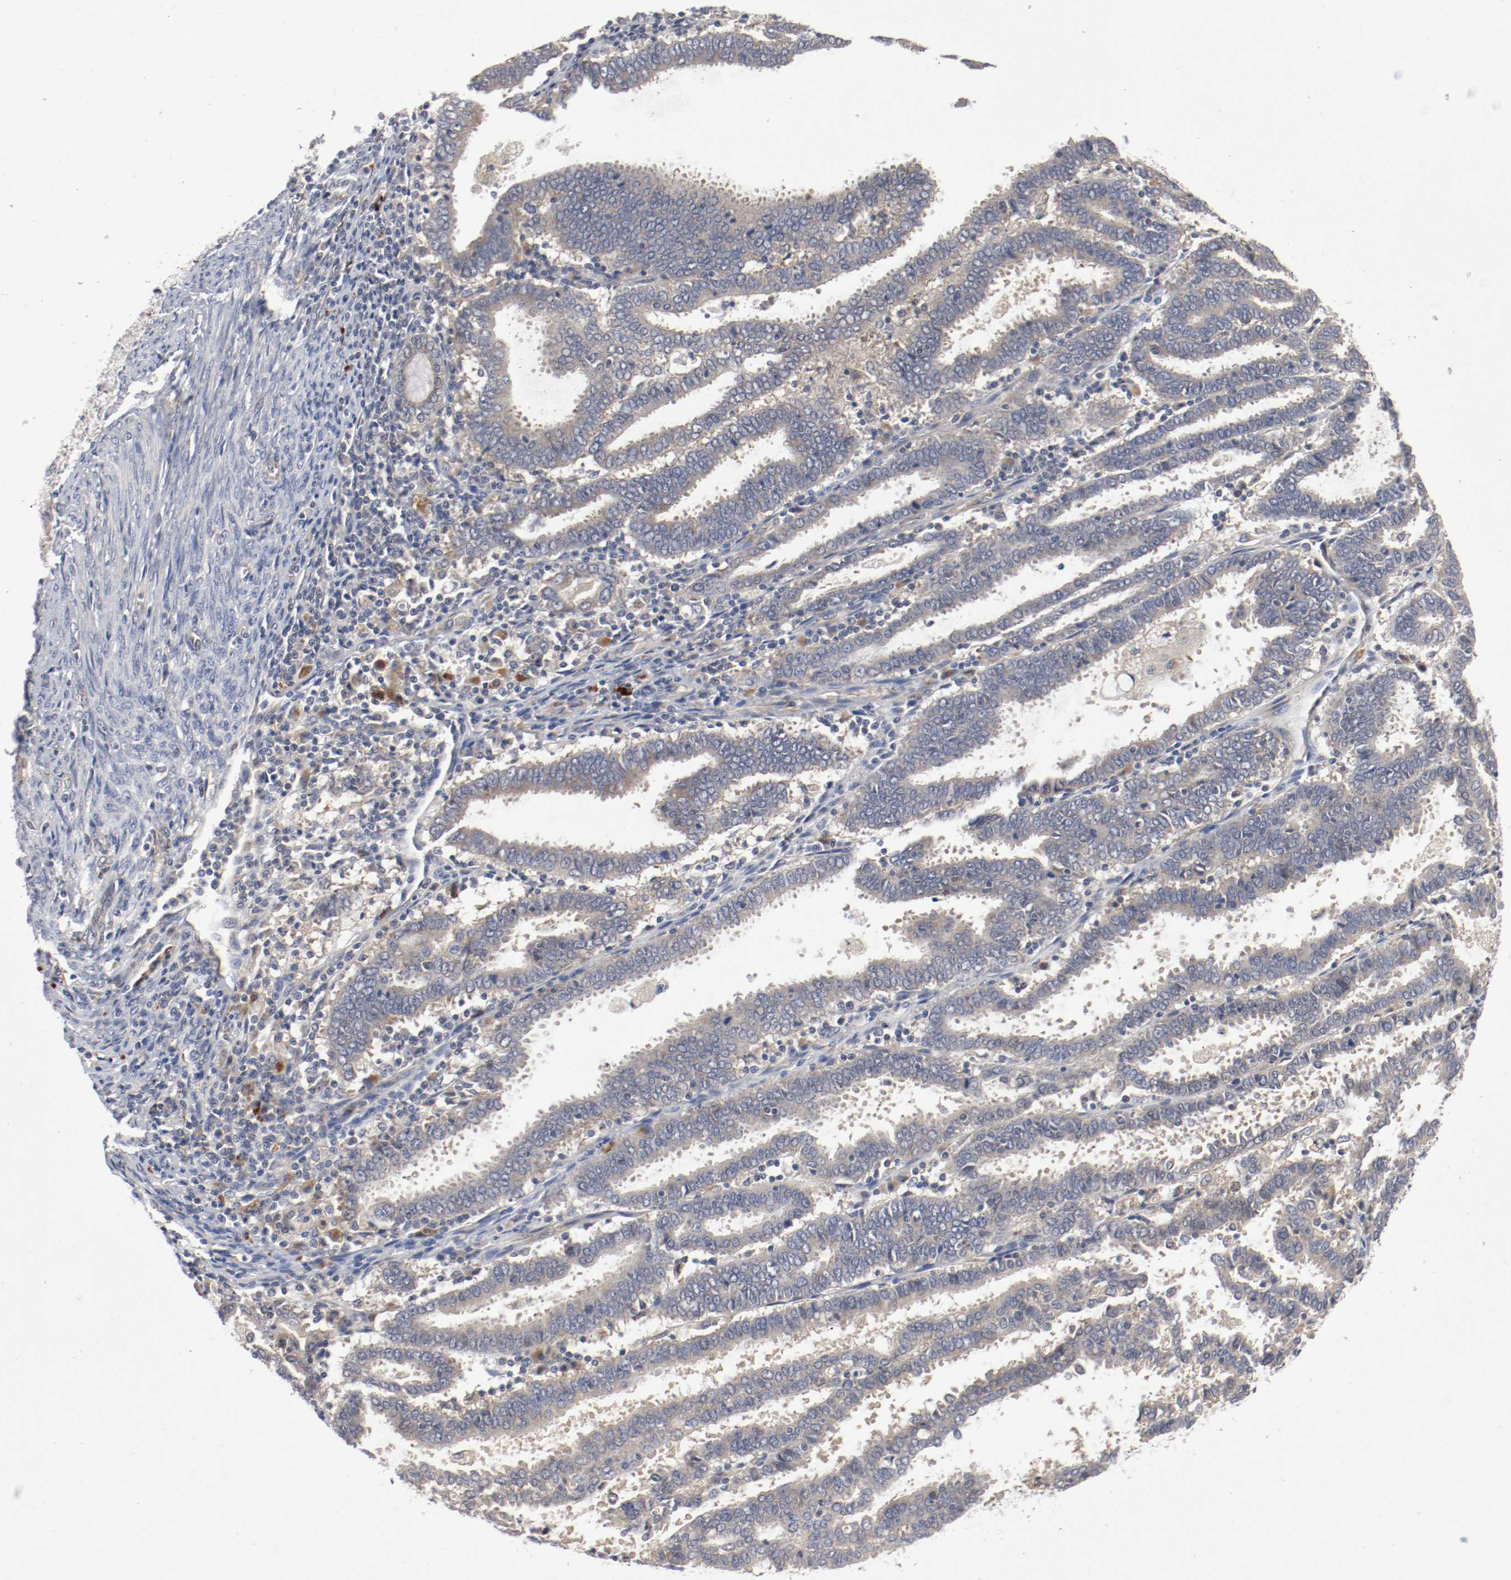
{"staining": {"intensity": "weak", "quantity": "25%-75%", "location": "cytoplasmic/membranous"}, "tissue": "endometrial cancer", "cell_type": "Tumor cells", "image_type": "cancer", "snomed": [{"axis": "morphology", "description": "Adenocarcinoma, NOS"}, {"axis": "topography", "description": "Uterus"}], "caption": "Adenocarcinoma (endometrial) stained with a brown dye demonstrates weak cytoplasmic/membranous positive positivity in about 25%-75% of tumor cells.", "gene": "REN", "patient": {"sex": "female", "age": 83}}